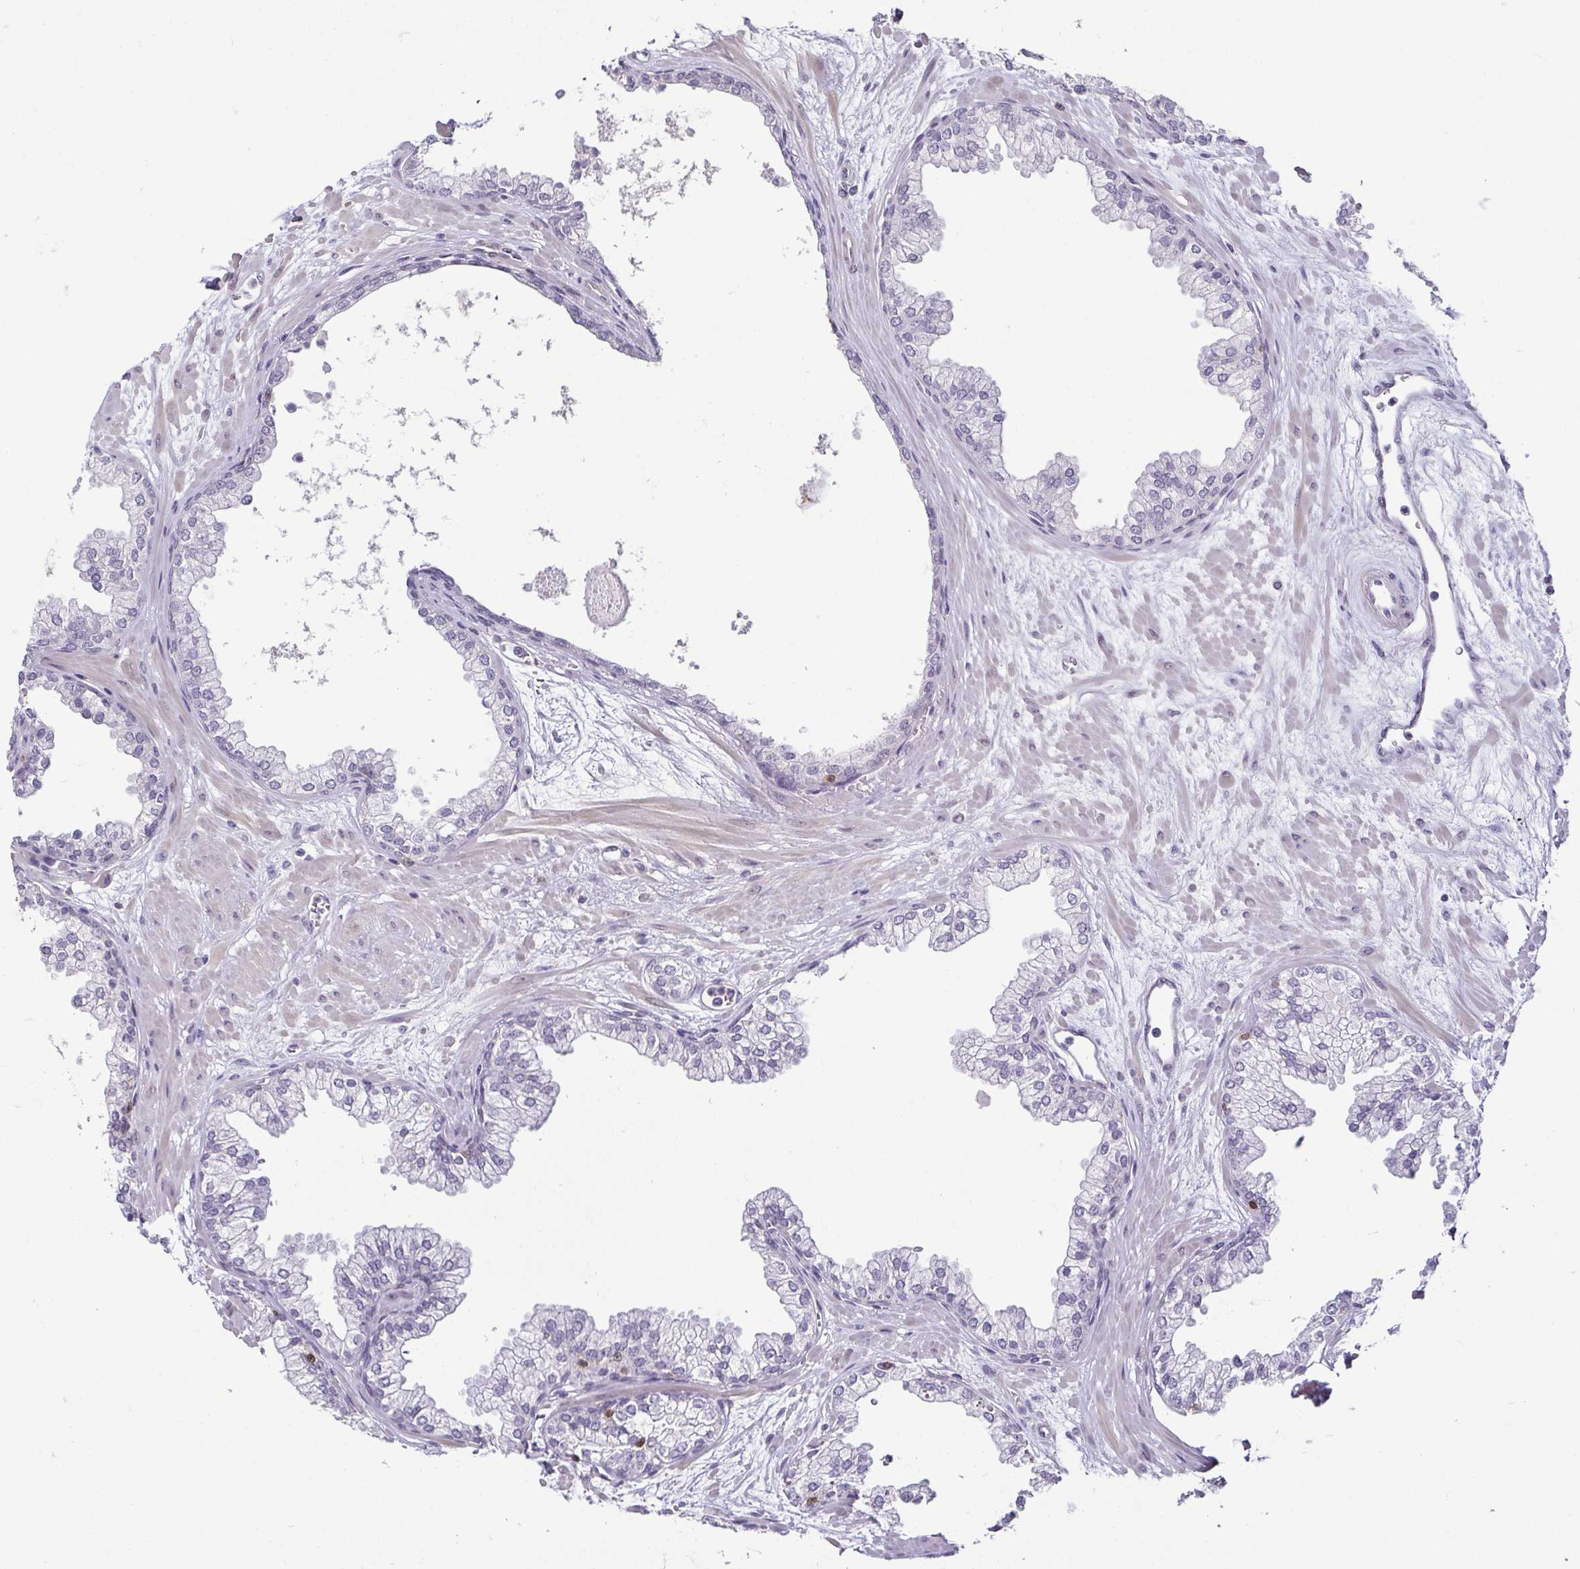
{"staining": {"intensity": "negative", "quantity": "none", "location": "none"}, "tissue": "prostate", "cell_type": "Glandular cells", "image_type": "normal", "snomed": [{"axis": "morphology", "description": "Normal tissue, NOS"}, {"axis": "topography", "description": "Prostate"}, {"axis": "topography", "description": "Peripheral nerve tissue"}], "caption": "Immunohistochemistry (IHC) image of normal prostate: prostate stained with DAB (3,3'-diaminobenzidine) demonstrates no significant protein staining in glandular cells. (DAB IHC with hematoxylin counter stain).", "gene": "HOPX", "patient": {"sex": "male", "age": 61}}